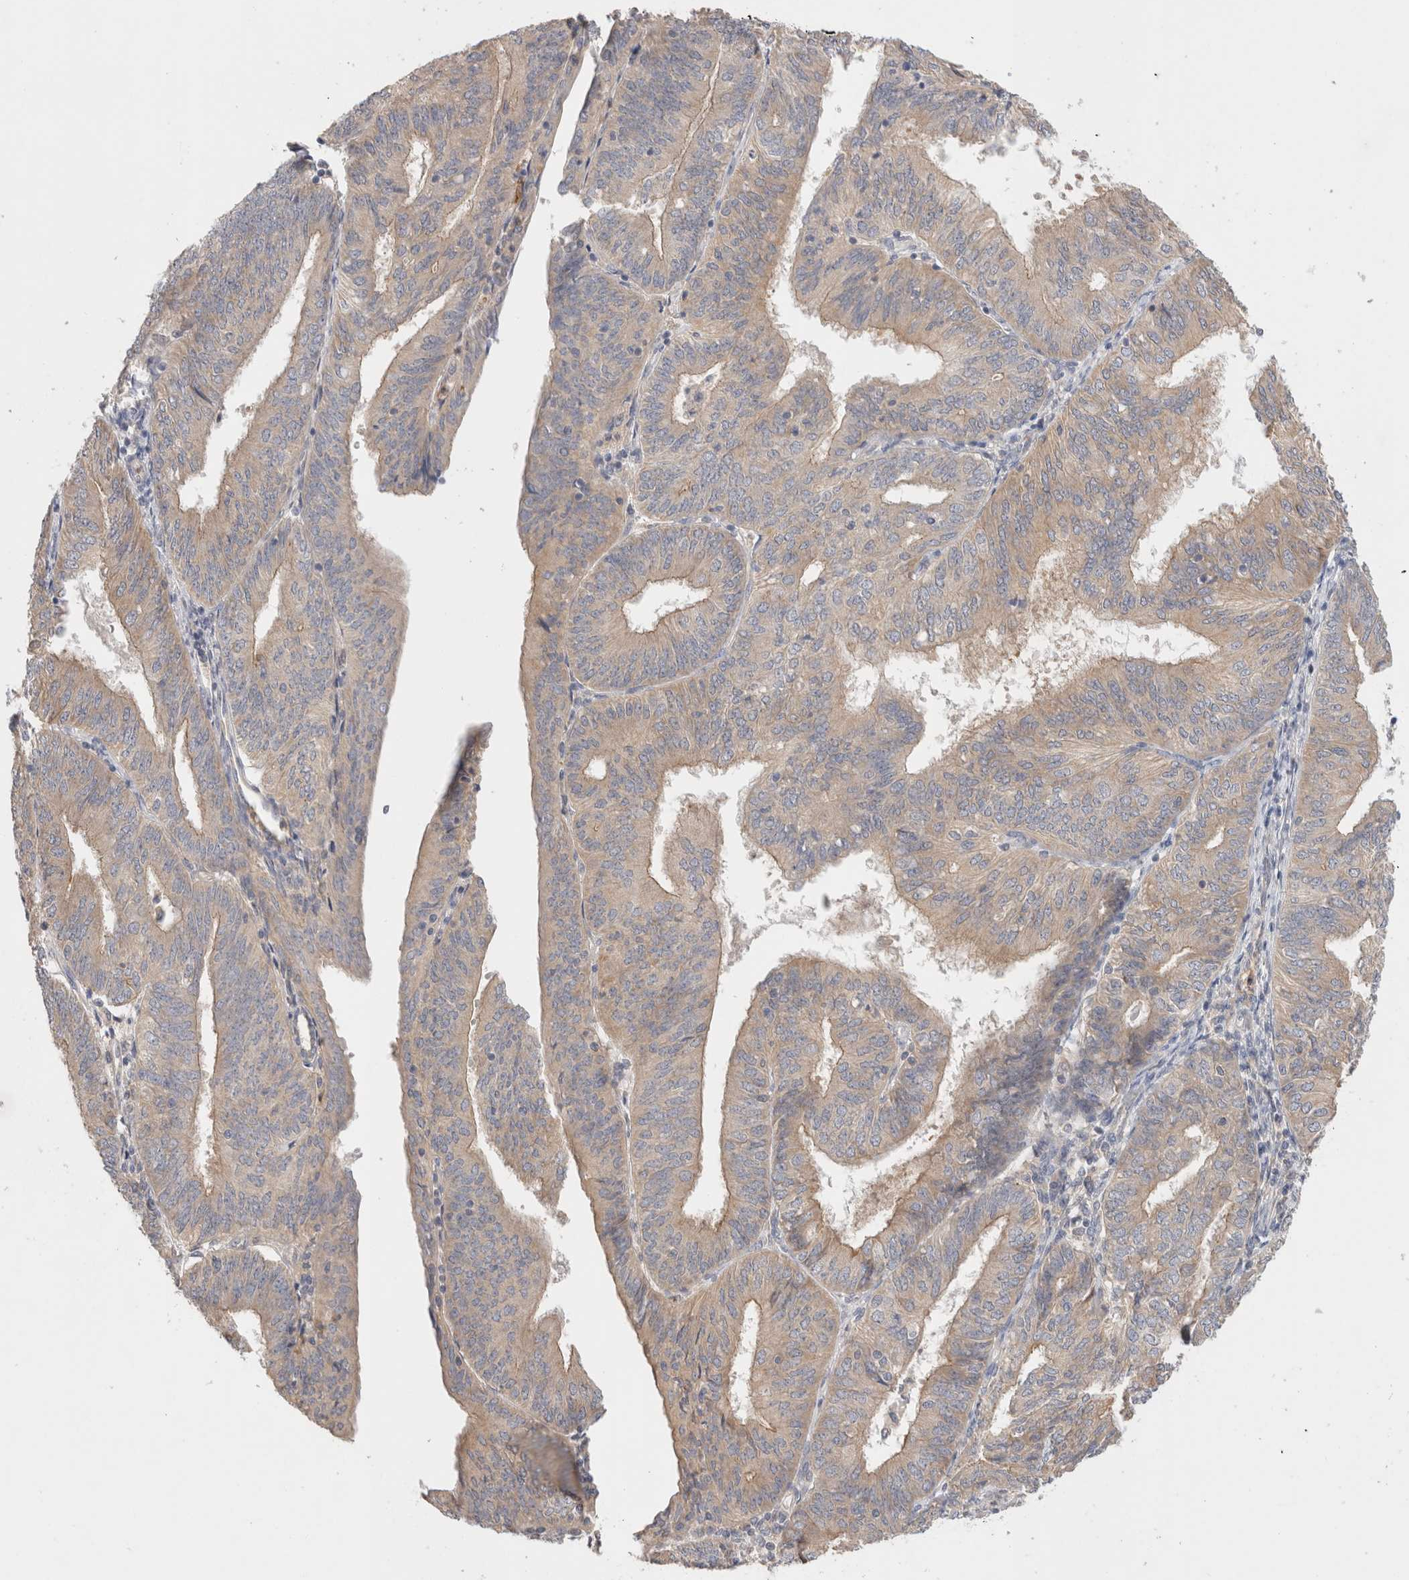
{"staining": {"intensity": "weak", "quantity": ">75%", "location": "cytoplasmic/membranous"}, "tissue": "endometrial cancer", "cell_type": "Tumor cells", "image_type": "cancer", "snomed": [{"axis": "morphology", "description": "Adenocarcinoma, NOS"}, {"axis": "topography", "description": "Endometrium"}], "caption": "Immunohistochemistry (IHC) (DAB) staining of human endometrial cancer (adenocarcinoma) displays weak cytoplasmic/membranous protein positivity in approximately >75% of tumor cells.", "gene": "SGK3", "patient": {"sex": "female", "age": 58}}